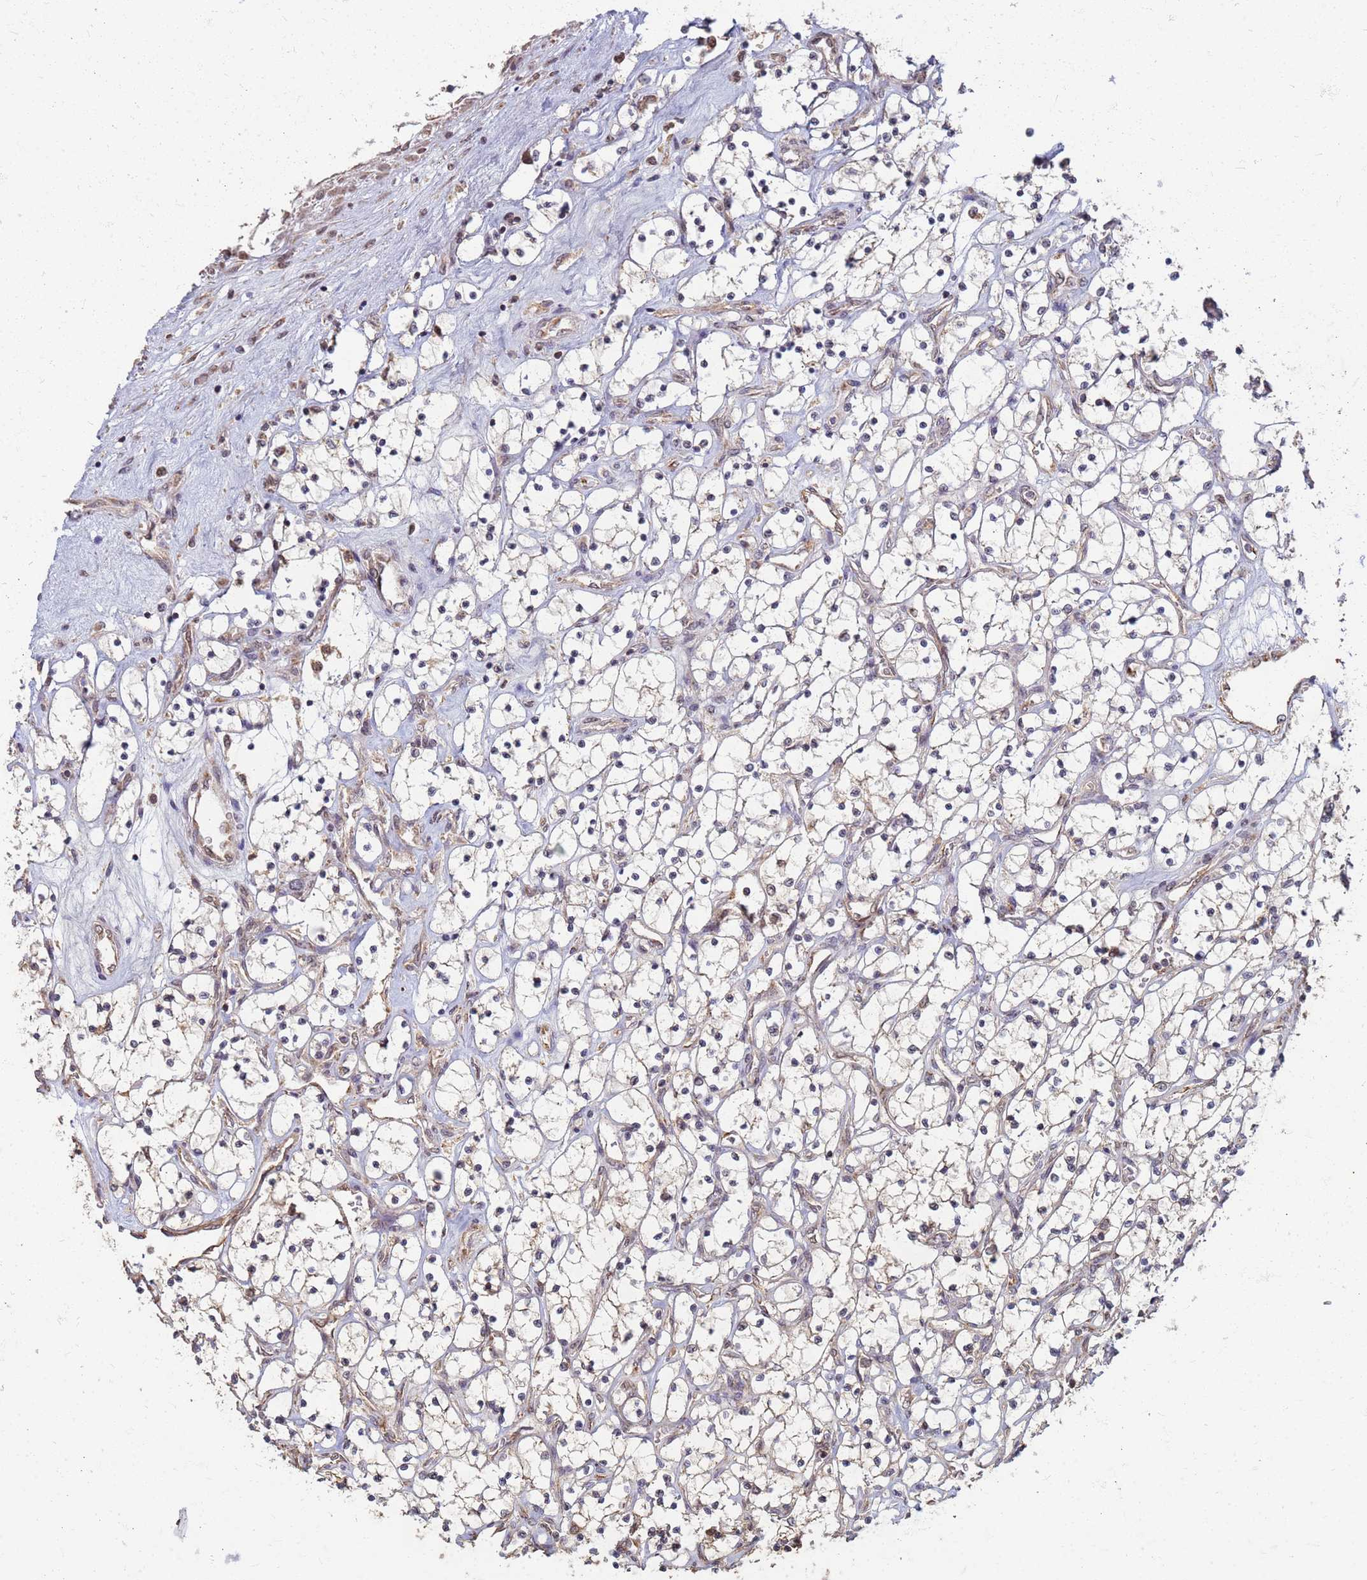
{"staining": {"intensity": "weak", "quantity": "<25%", "location": "cytoplasmic/membranous"}, "tissue": "renal cancer", "cell_type": "Tumor cells", "image_type": "cancer", "snomed": [{"axis": "morphology", "description": "Adenocarcinoma, NOS"}, {"axis": "topography", "description": "Kidney"}], "caption": "The immunohistochemistry (IHC) micrograph has no significant staining in tumor cells of renal adenocarcinoma tissue.", "gene": "ITGB4", "patient": {"sex": "female", "age": 69}}